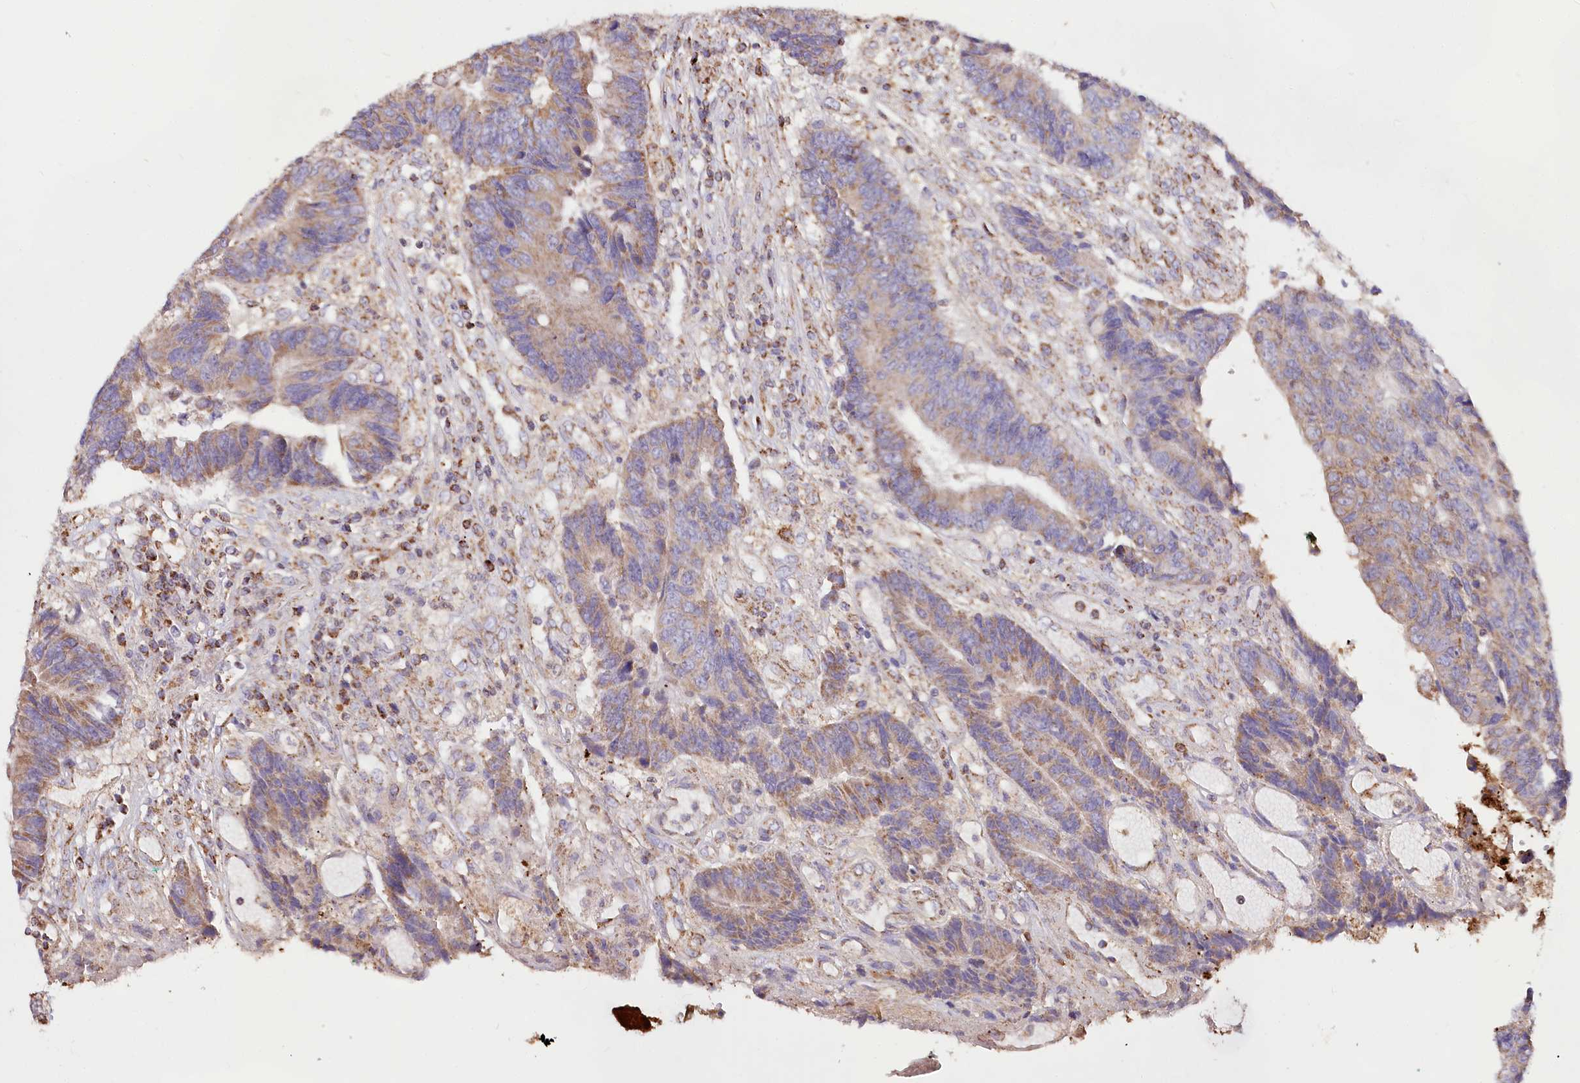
{"staining": {"intensity": "moderate", "quantity": ">75%", "location": "cytoplasmic/membranous"}, "tissue": "colorectal cancer", "cell_type": "Tumor cells", "image_type": "cancer", "snomed": [{"axis": "morphology", "description": "Adenocarcinoma, NOS"}, {"axis": "topography", "description": "Rectum"}], "caption": "A histopathology image of human colorectal cancer stained for a protein displays moderate cytoplasmic/membranous brown staining in tumor cells. (Brightfield microscopy of DAB IHC at high magnification).", "gene": "TASOR2", "patient": {"sex": "male", "age": 84}}